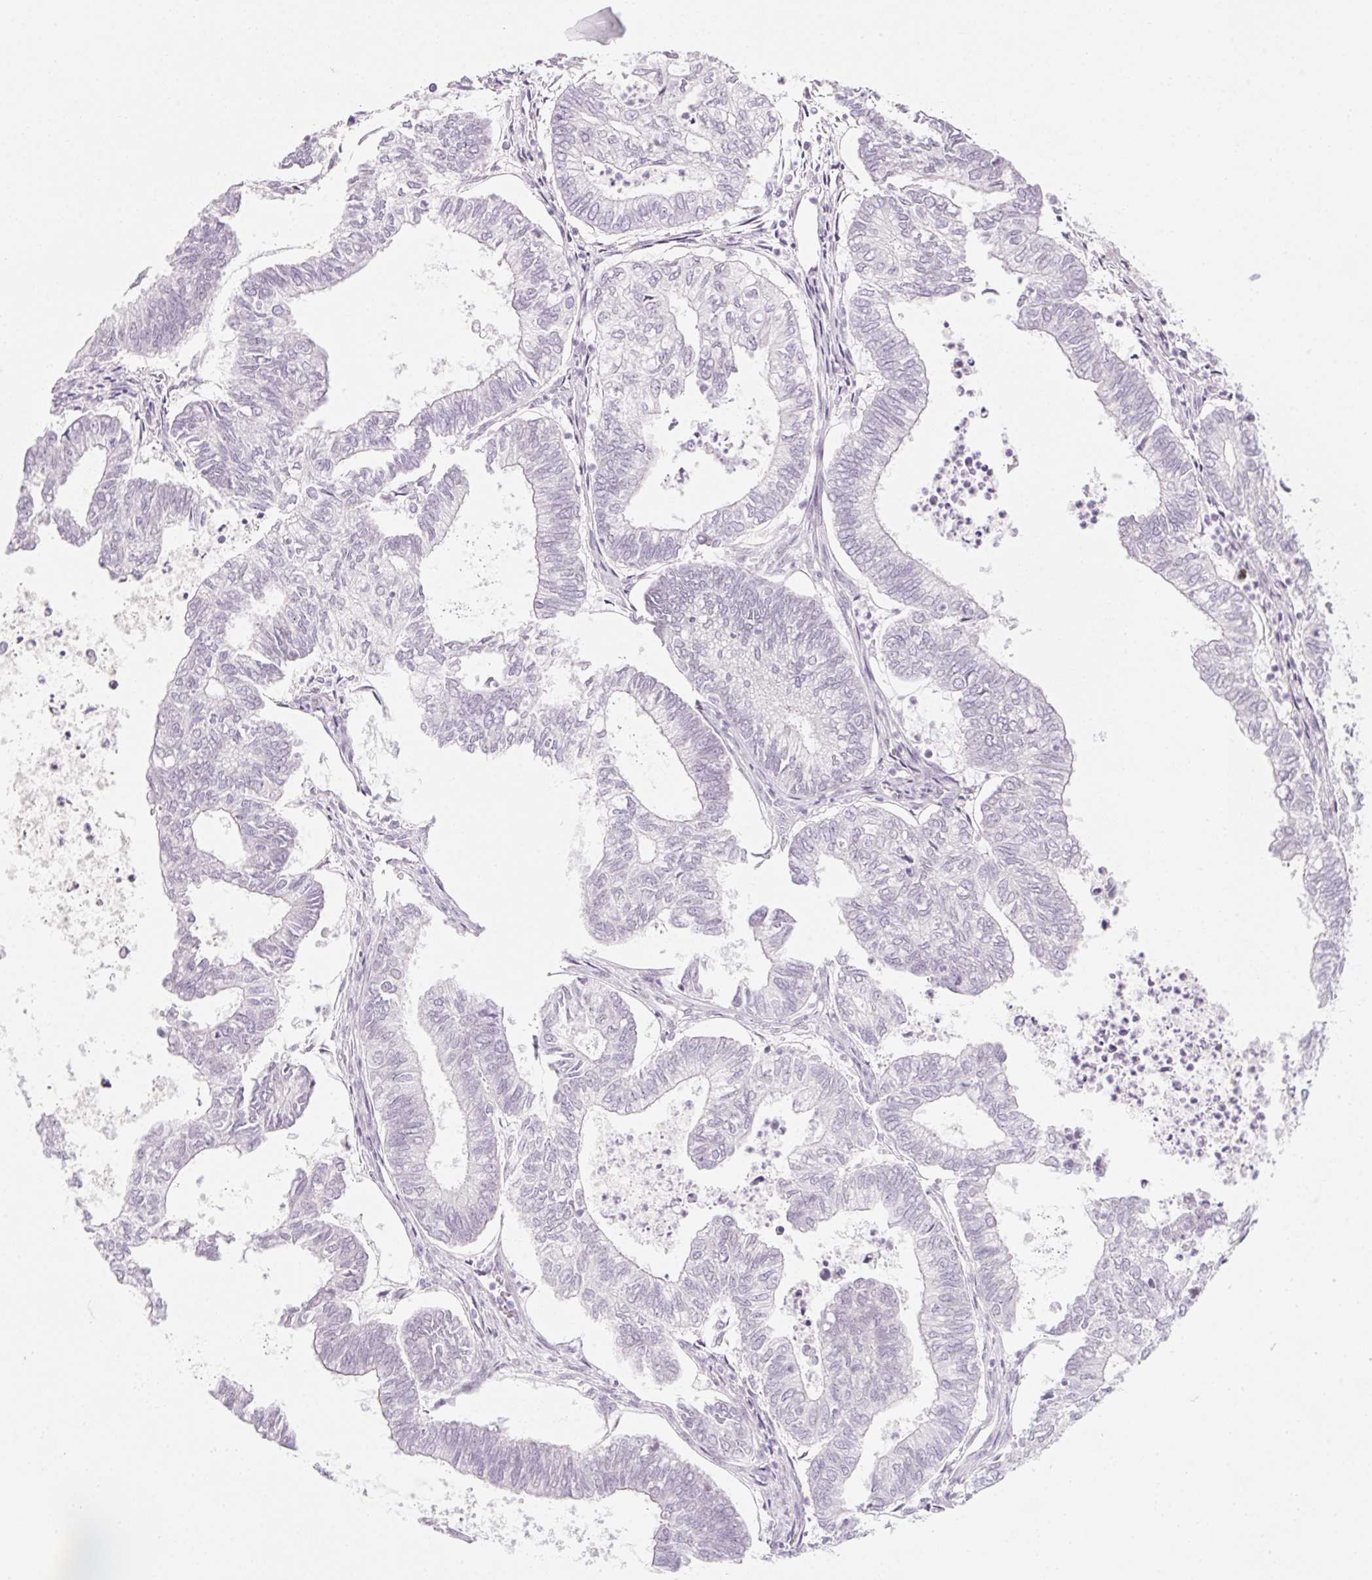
{"staining": {"intensity": "negative", "quantity": "none", "location": "none"}, "tissue": "ovarian cancer", "cell_type": "Tumor cells", "image_type": "cancer", "snomed": [{"axis": "morphology", "description": "Carcinoma, endometroid"}, {"axis": "topography", "description": "Ovary"}], "caption": "High magnification brightfield microscopy of ovarian cancer stained with DAB (brown) and counterstained with hematoxylin (blue): tumor cells show no significant expression.", "gene": "KCNQ2", "patient": {"sex": "female", "age": 64}}